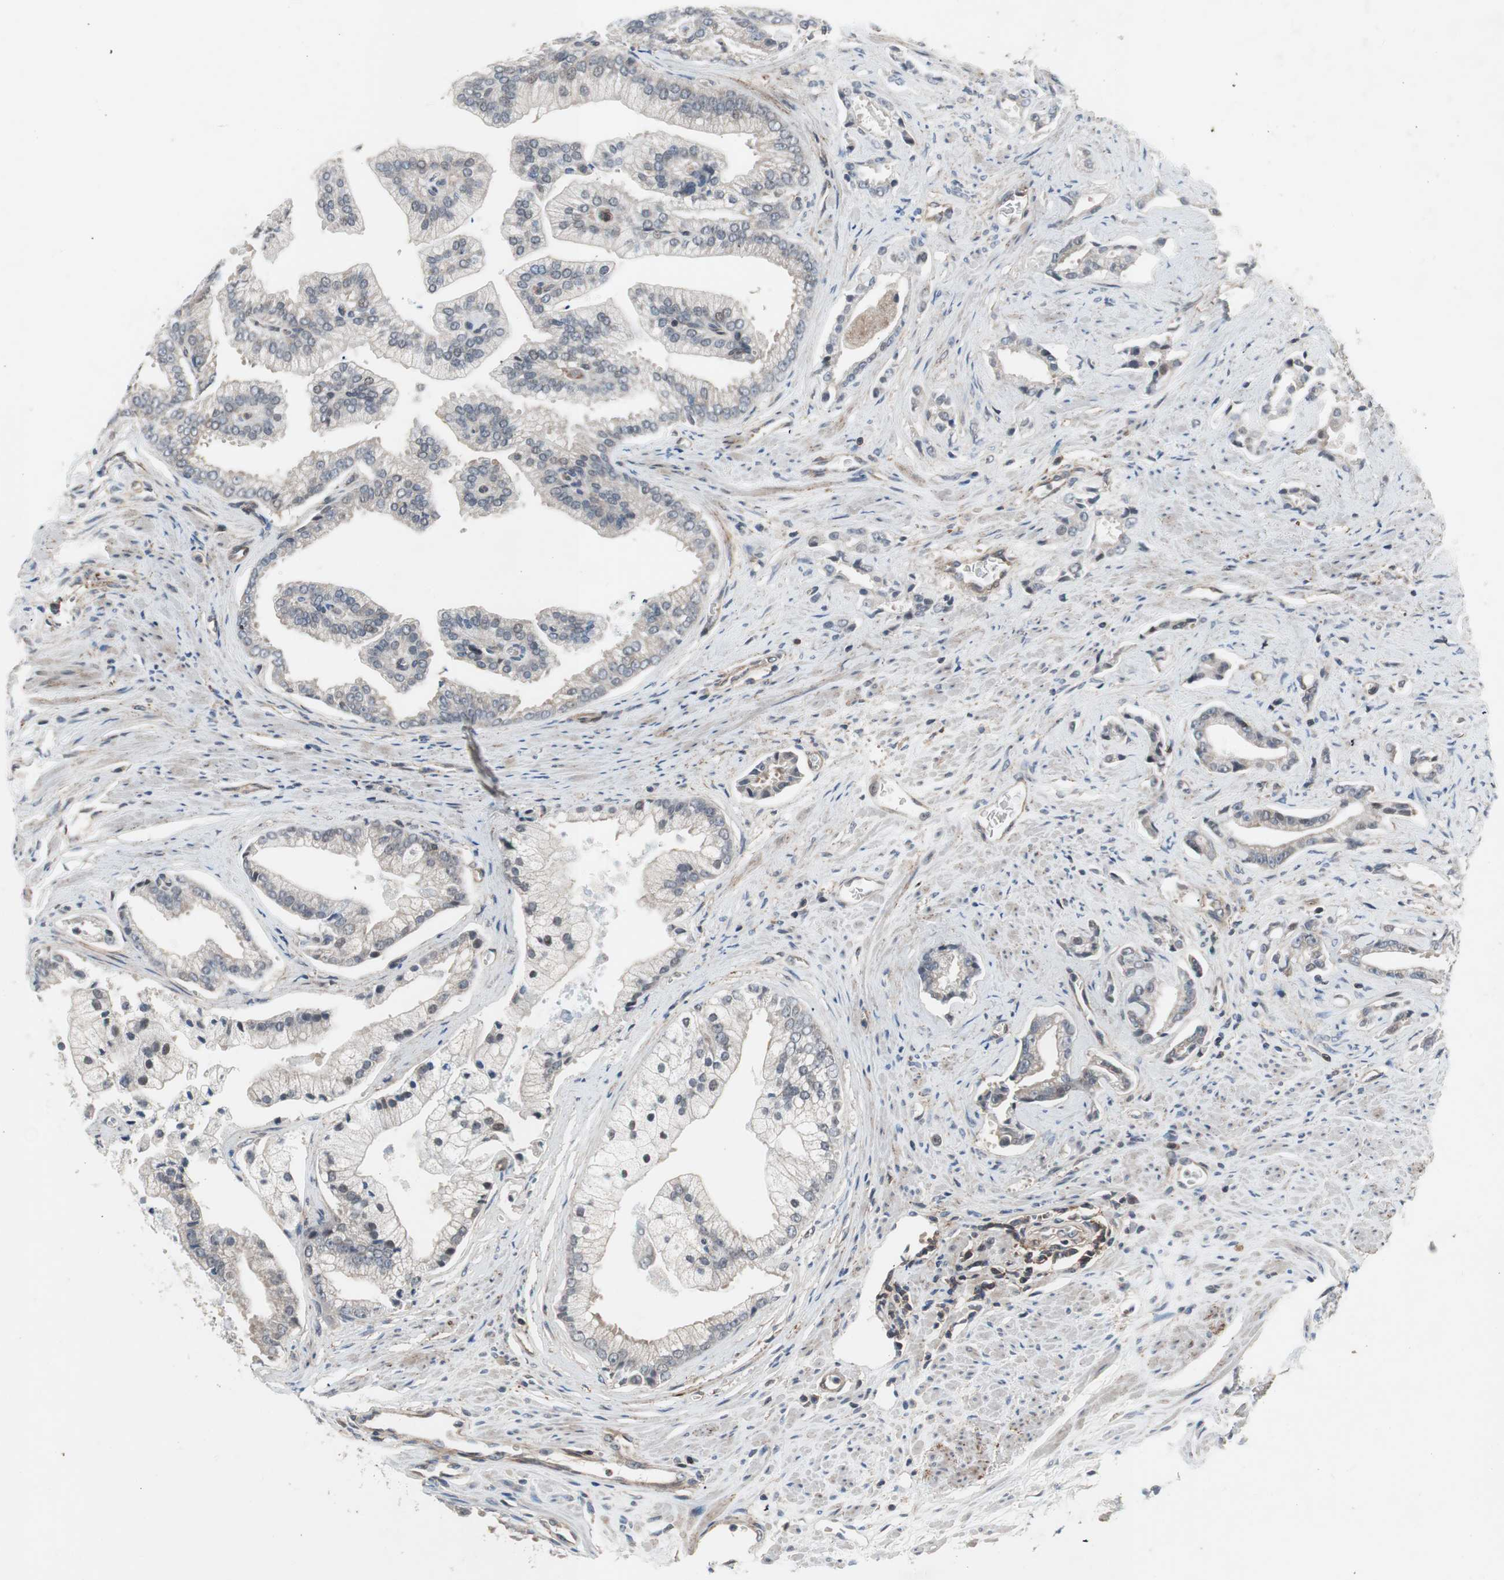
{"staining": {"intensity": "negative", "quantity": "none", "location": "none"}, "tissue": "prostate cancer", "cell_type": "Tumor cells", "image_type": "cancer", "snomed": [{"axis": "morphology", "description": "Adenocarcinoma, High grade"}, {"axis": "topography", "description": "Prostate"}], "caption": "Immunohistochemistry (IHC) photomicrograph of adenocarcinoma (high-grade) (prostate) stained for a protein (brown), which demonstrates no positivity in tumor cells.", "gene": "GRHL1", "patient": {"sex": "male", "age": 67}}